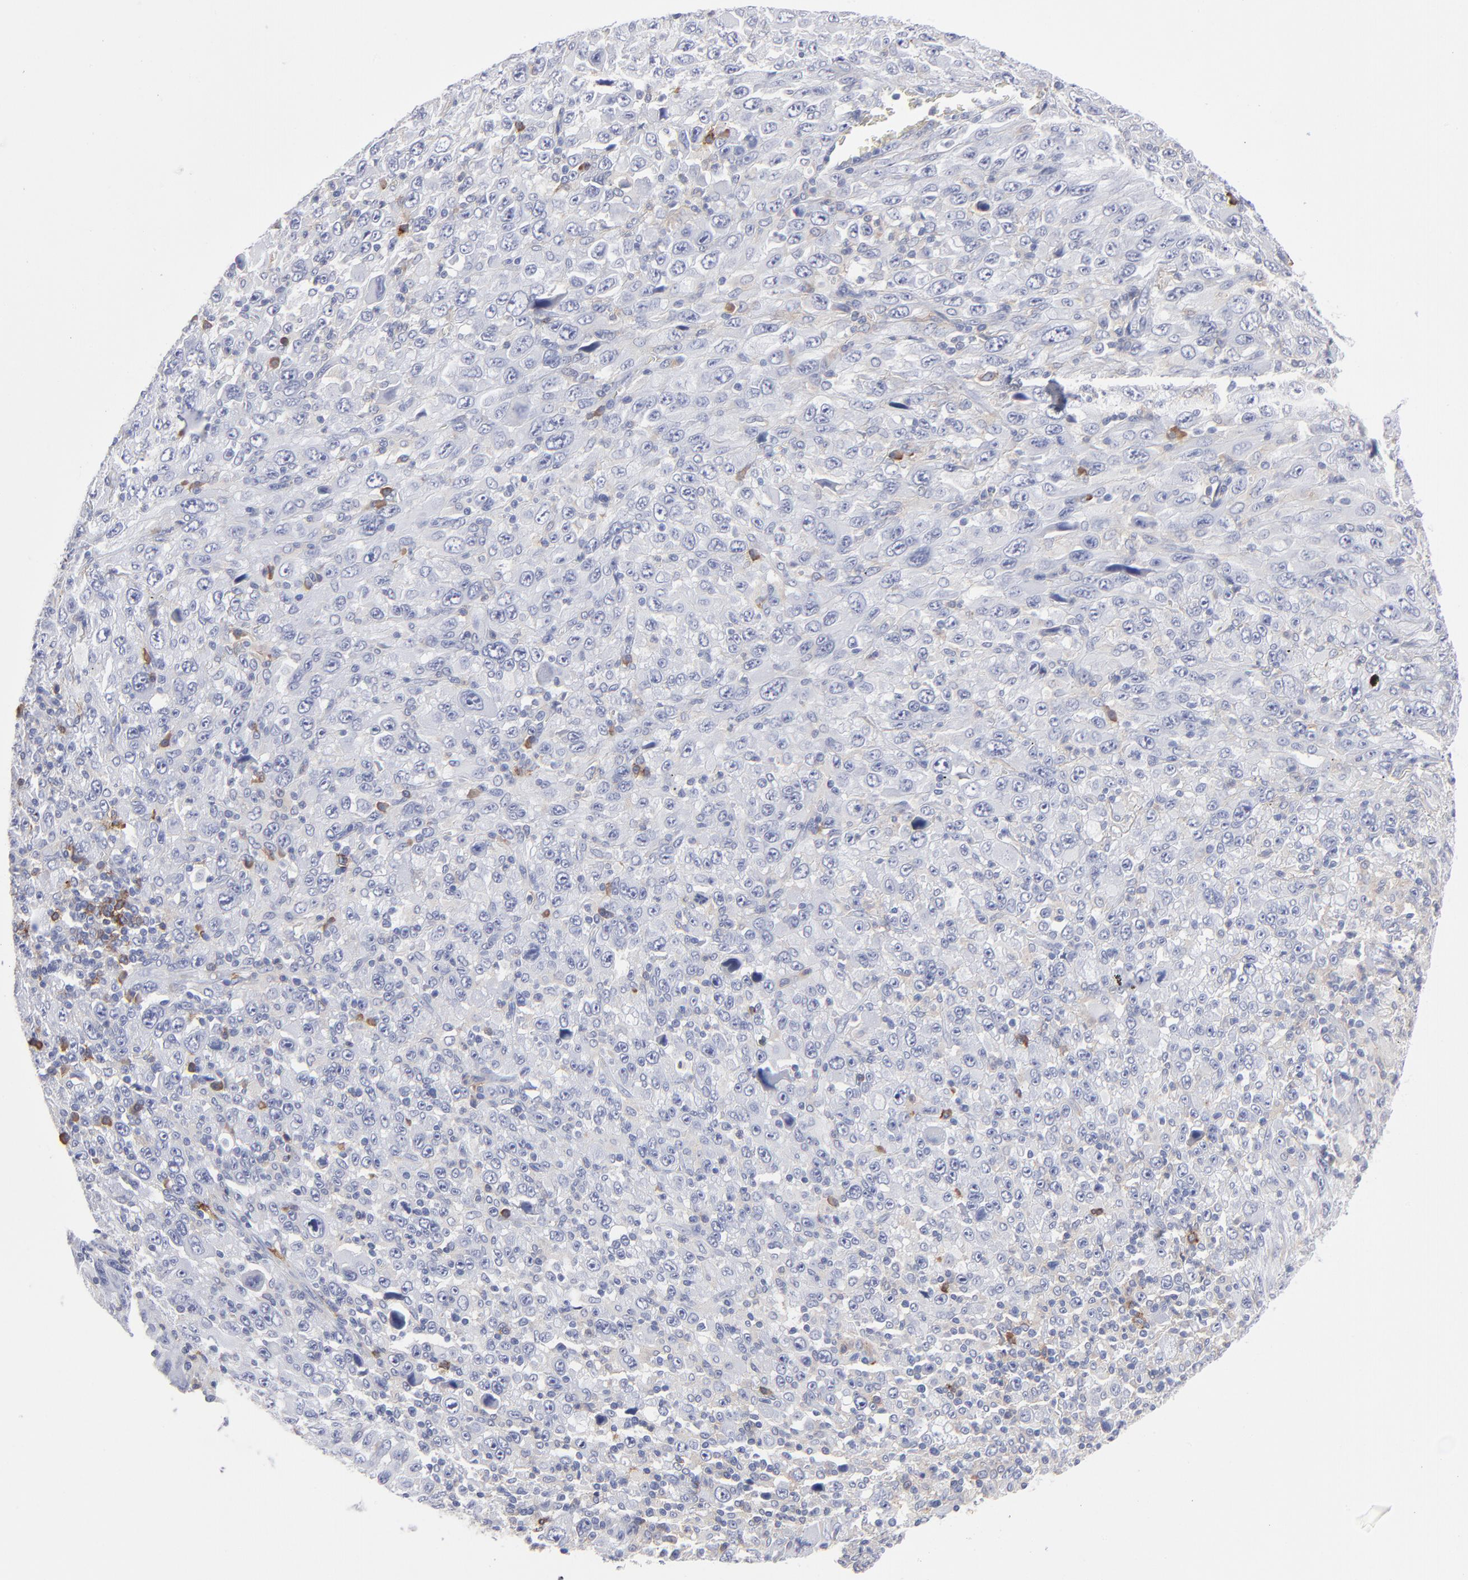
{"staining": {"intensity": "negative", "quantity": "none", "location": "none"}, "tissue": "melanoma", "cell_type": "Tumor cells", "image_type": "cancer", "snomed": [{"axis": "morphology", "description": "Malignant melanoma, Metastatic site"}, {"axis": "topography", "description": "Skin"}], "caption": "Melanoma stained for a protein using IHC reveals no staining tumor cells.", "gene": "LAT2", "patient": {"sex": "female", "age": 56}}